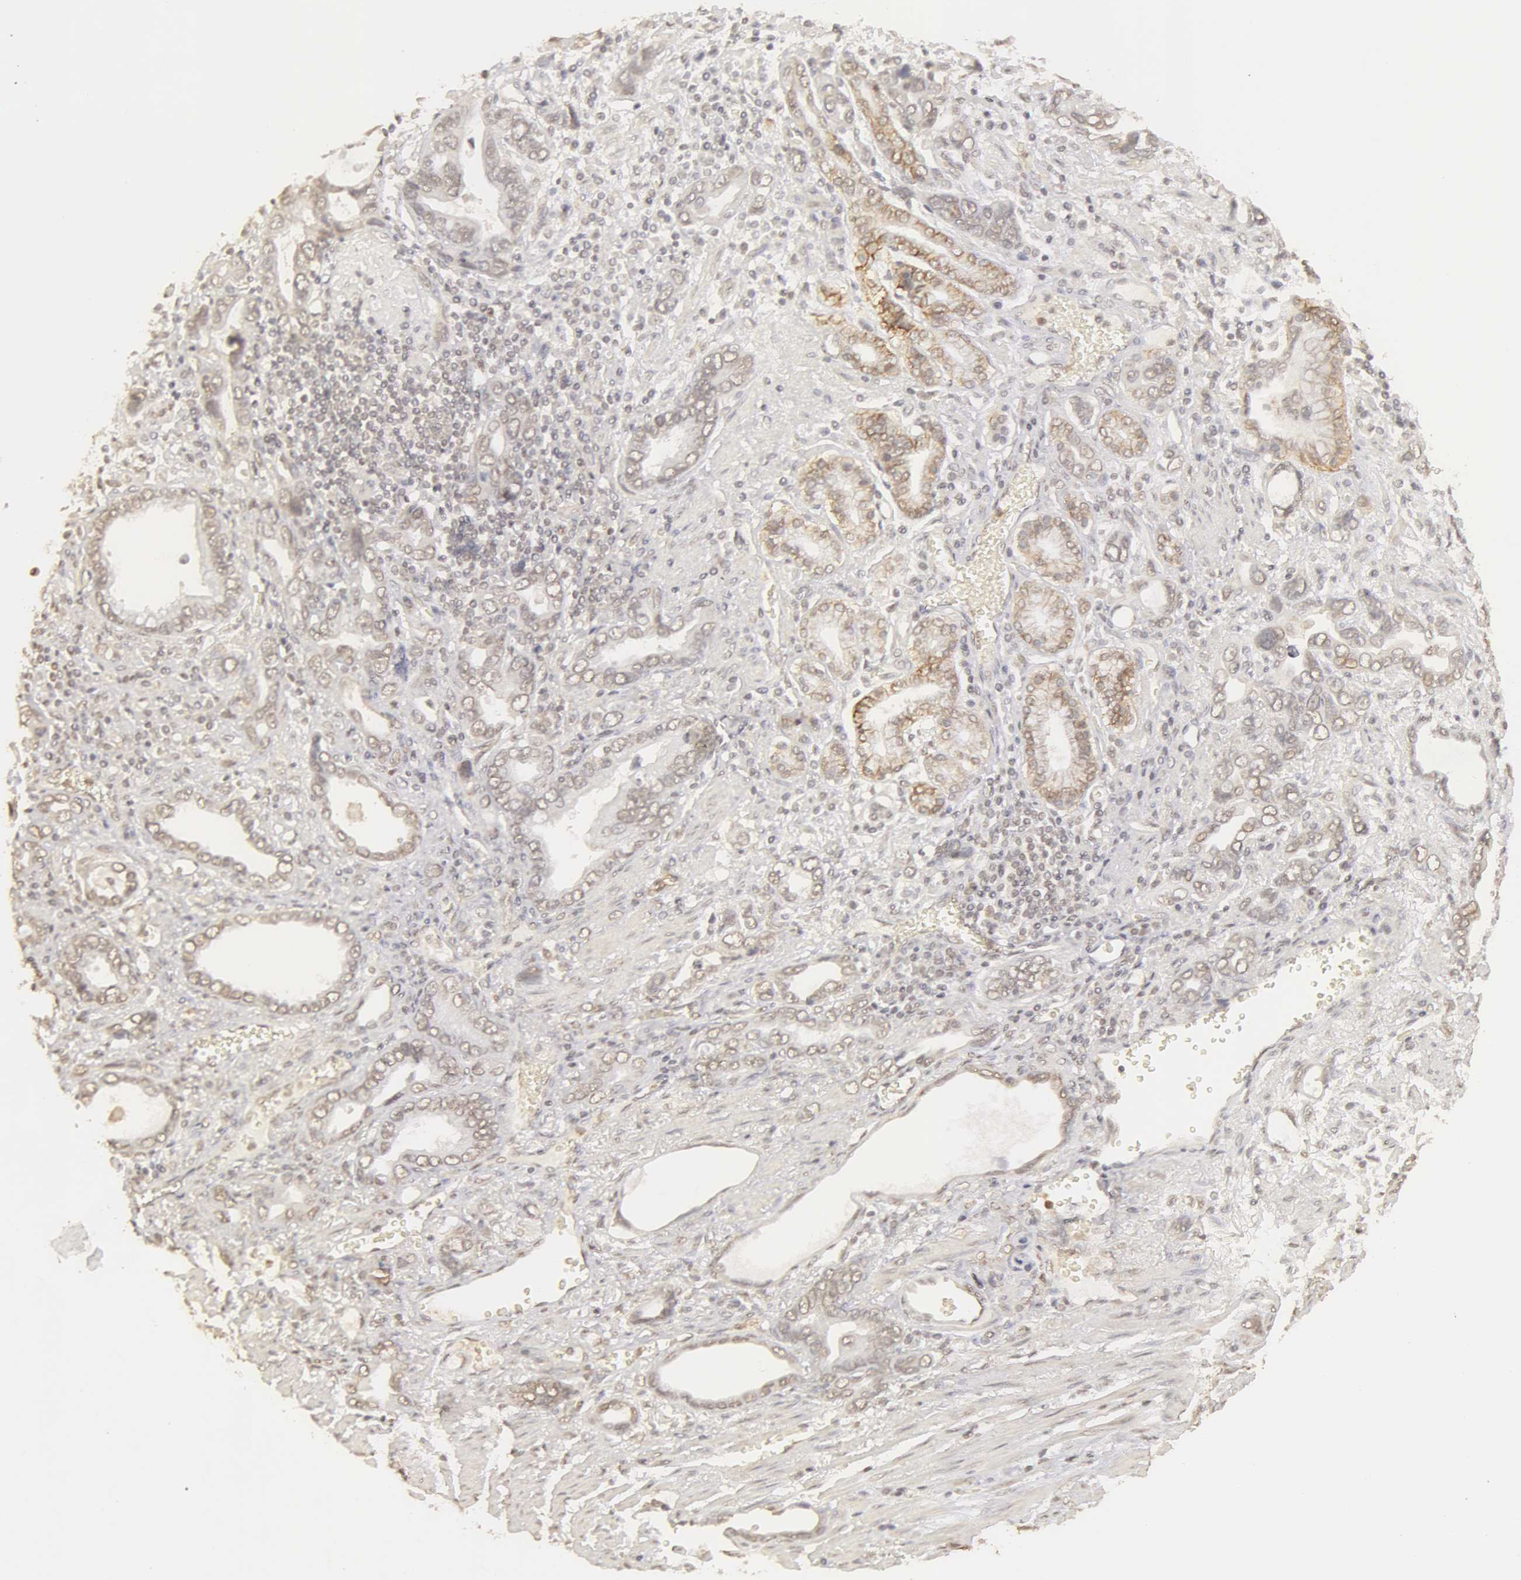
{"staining": {"intensity": "weak", "quantity": "25%-75%", "location": "cytoplasmic/membranous"}, "tissue": "stomach cancer", "cell_type": "Tumor cells", "image_type": "cancer", "snomed": [{"axis": "morphology", "description": "Adenocarcinoma, NOS"}, {"axis": "topography", "description": "Stomach"}], "caption": "High-power microscopy captured an immunohistochemistry image of adenocarcinoma (stomach), revealing weak cytoplasmic/membranous staining in about 25%-75% of tumor cells.", "gene": "ADAM10", "patient": {"sex": "male", "age": 78}}